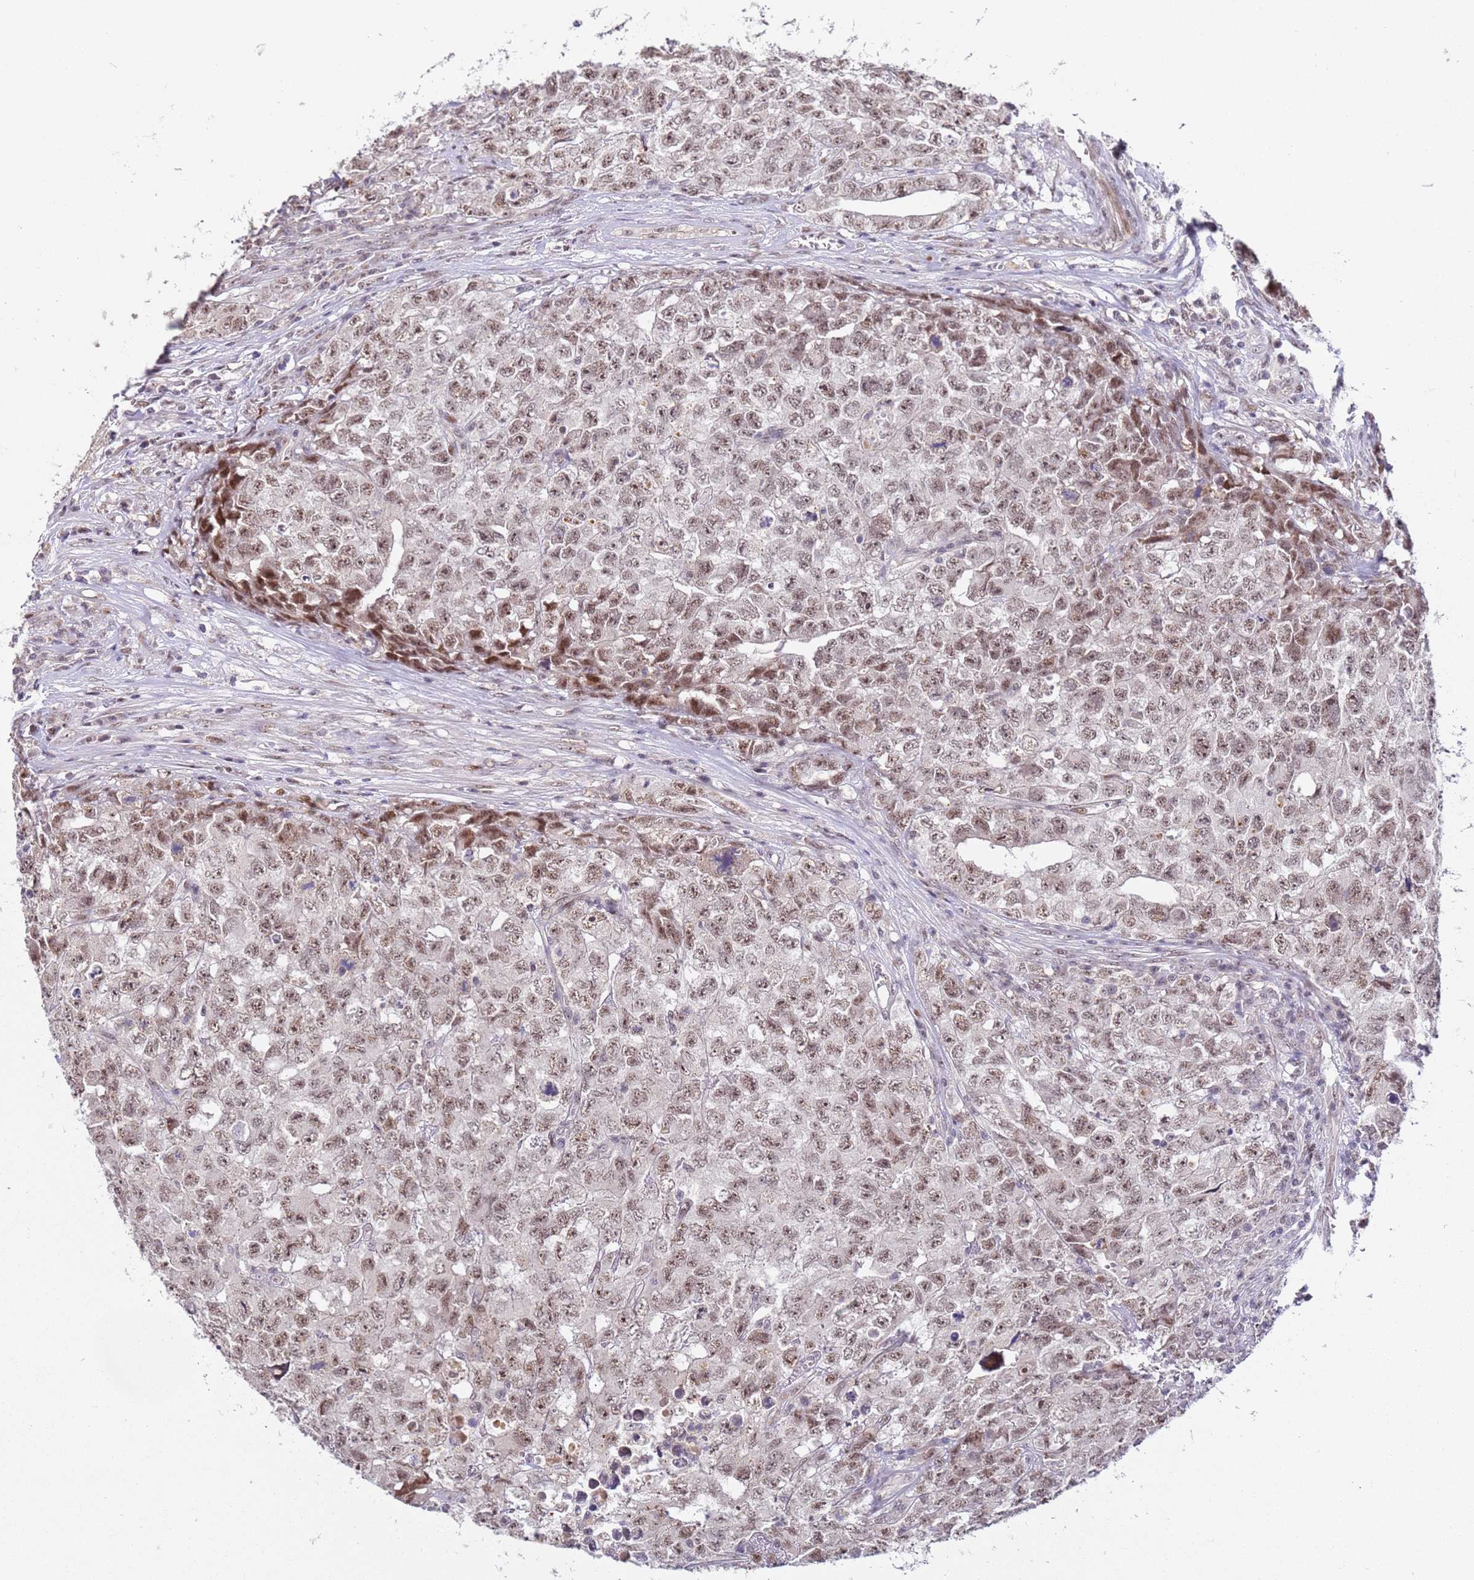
{"staining": {"intensity": "moderate", "quantity": "25%-75%", "location": "nuclear"}, "tissue": "testis cancer", "cell_type": "Tumor cells", "image_type": "cancer", "snomed": [{"axis": "morphology", "description": "Carcinoma, Embryonal, NOS"}, {"axis": "topography", "description": "Testis"}], "caption": "This is a histology image of IHC staining of testis cancer, which shows moderate expression in the nuclear of tumor cells.", "gene": "LGALSL", "patient": {"sex": "male", "age": 31}}